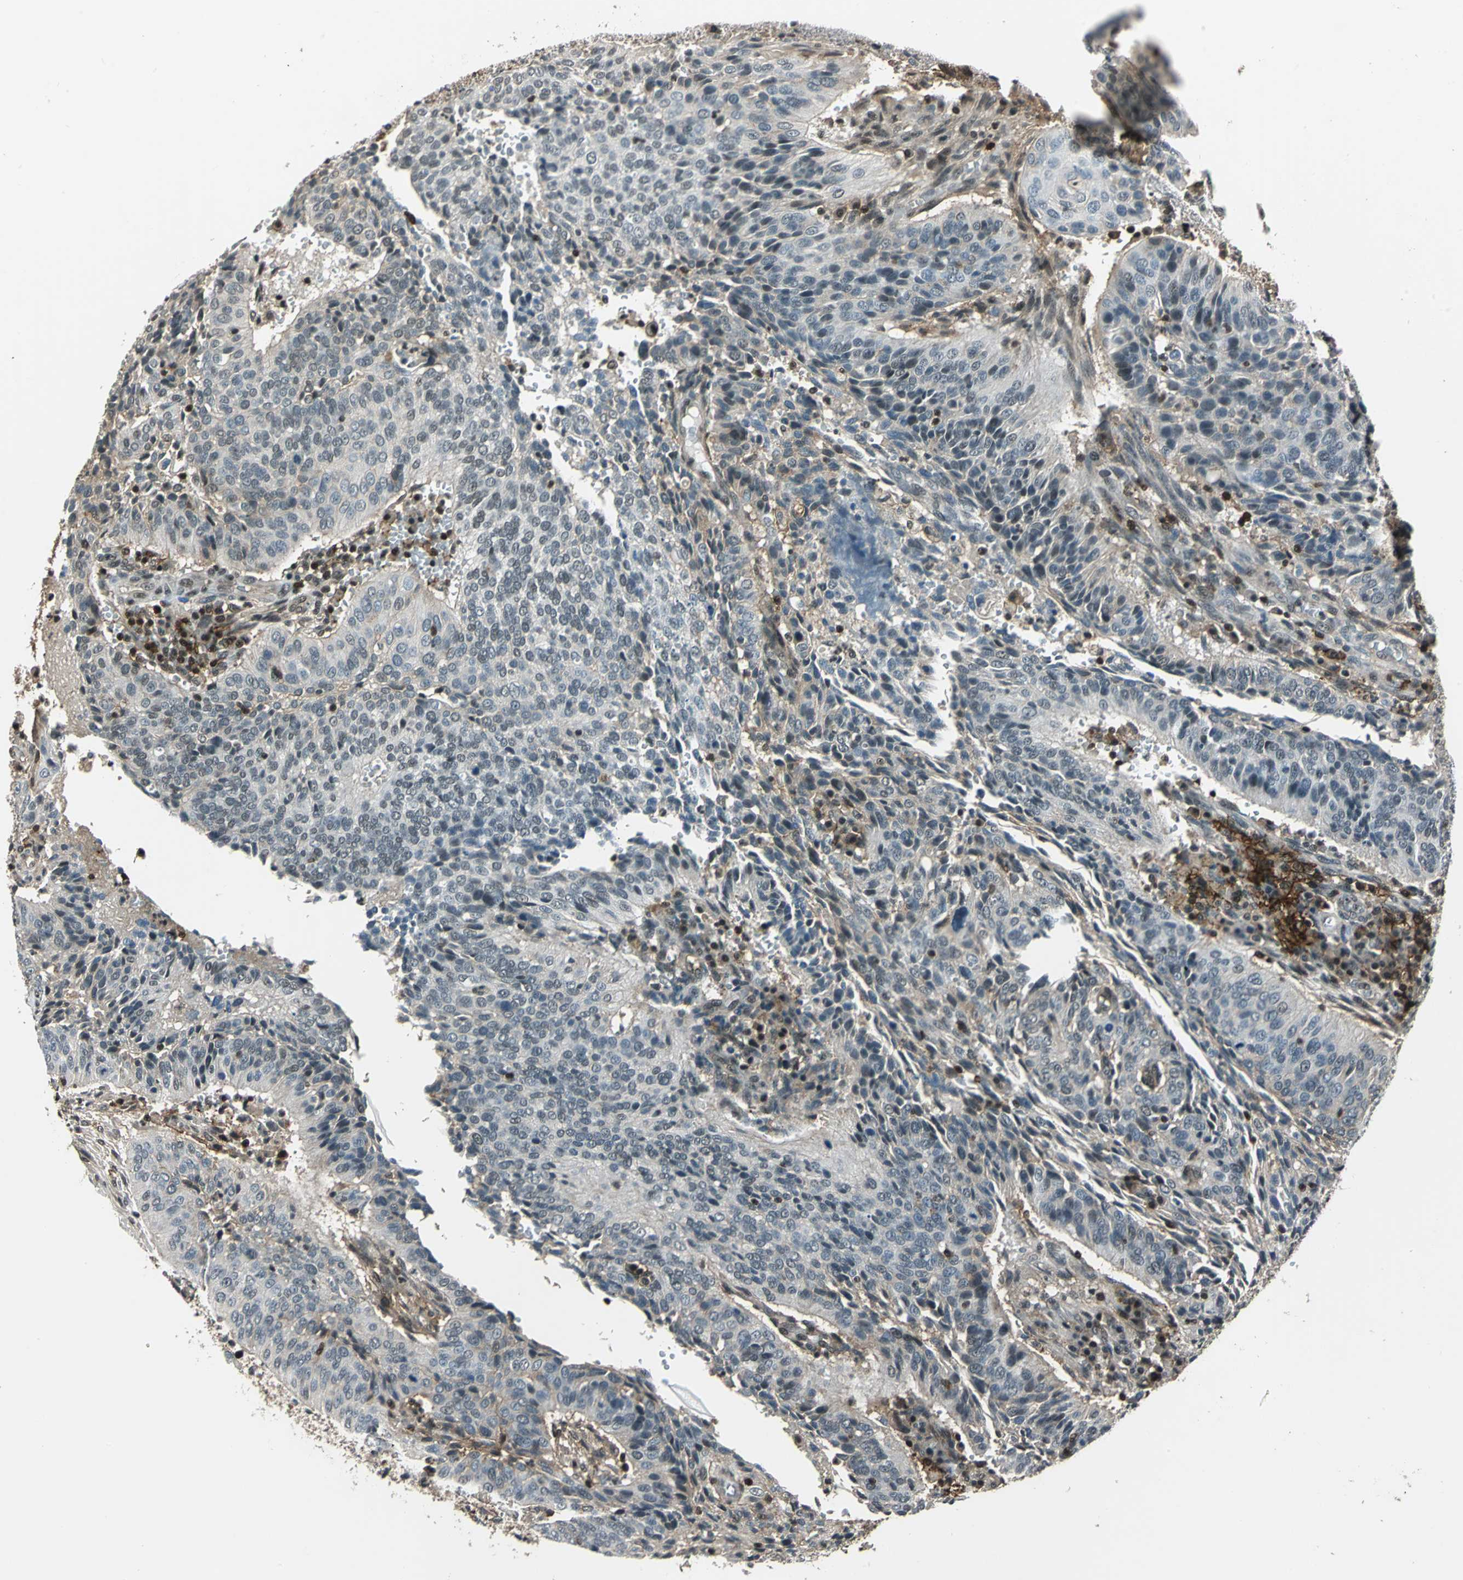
{"staining": {"intensity": "weak", "quantity": "<25%", "location": "cytoplasmic/membranous"}, "tissue": "cervical cancer", "cell_type": "Tumor cells", "image_type": "cancer", "snomed": [{"axis": "morphology", "description": "Squamous cell carcinoma, NOS"}, {"axis": "topography", "description": "Cervix"}], "caption": "Micrograph shows no significant protein positivity in tumor cells of cervical cancer (squamous cell carcinoma).", "gene": "NR2C2", "patient": {"sex": "female", "age": 39}}